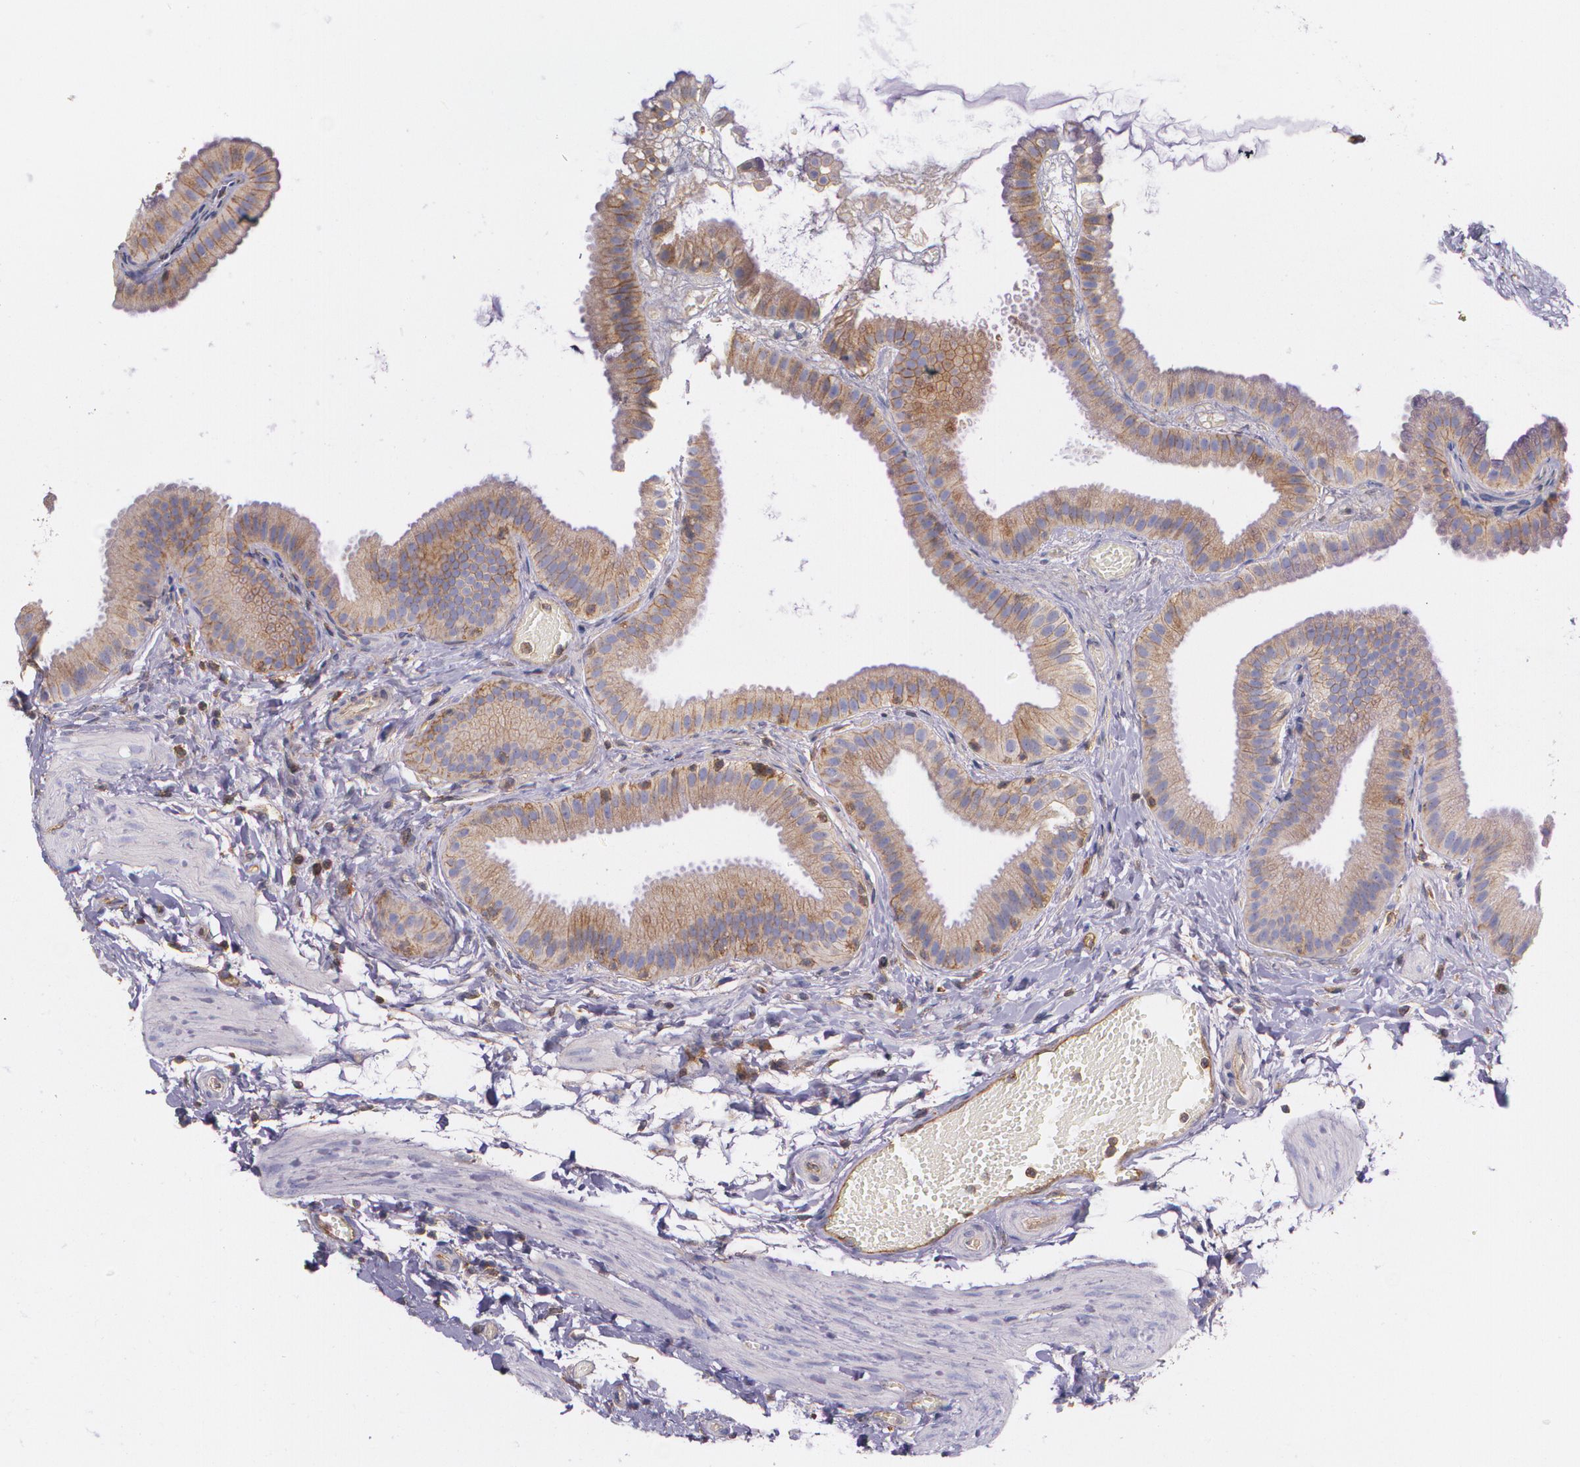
{"staining": {"intensity": "weak", "quantity": ">75%", "location": "cytoplasmic/membranous"}, "tissue": "gallbladder", "cell_type": "Glandular cells", "image_type": "normal", "snomed": [{"axis": "morphology", "description": "Normal tissue, NOS"}, {"axis": "topography", "description": "Gallbladder"}], "caption": "High-magnification brightfield microscopy of benign gallbladder stained with DAB (3,3'-diaminobenzidine) (brown) and counterstained with hematoxylin (blue). glandular cells exhibit weak cytoplasmic/membranous expression is present in about>75% of cells.", "gene": "B2M", "patient": {"sex": "female", "age": 63}}